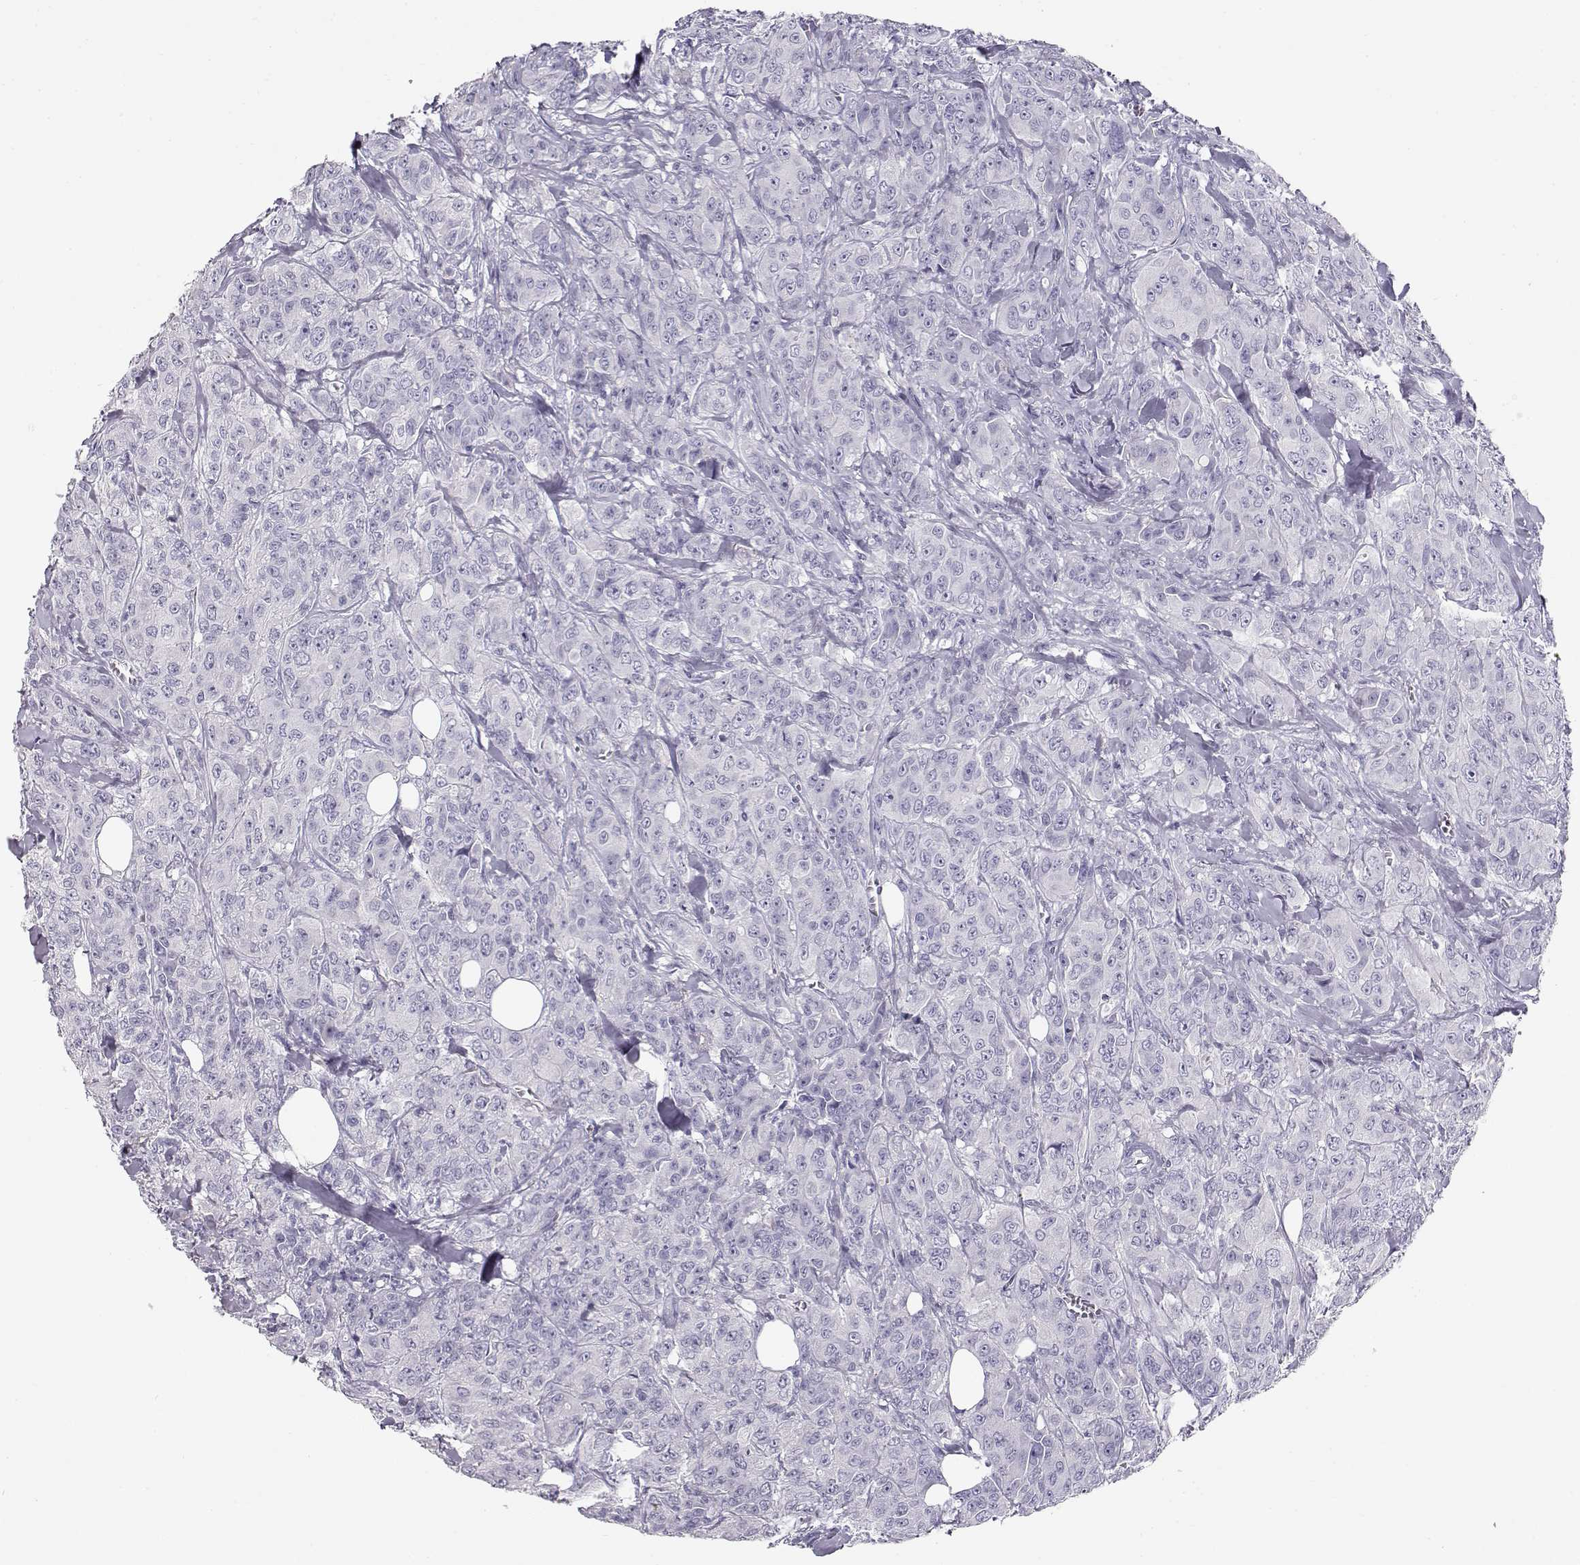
{"staining": {"intensity": "negative", "quantity": "none", "location": "none"}, "tissue": "breast cancer", "cell_type": "Tumor cells", "image_type": "cancer", "snomed": [{"axis": "morphology", "description": "Duct carcinoma"}, {"axis": "topography", "description": "Breast"}], "caption": "High power microscopy micrograph of an IHC histopathology image of invasive ductal carcinoma (breast), revealing no significant positivity in tumor cells. Brightfield microscopy of immunohistochemistry stained with DAB (3,3'-diaminobenzidine) (brown) and hematoxylin (blue), captured at high magnification.", "gene": "SLCO6A1", "patient": {"sex": "female", "age": 43}}